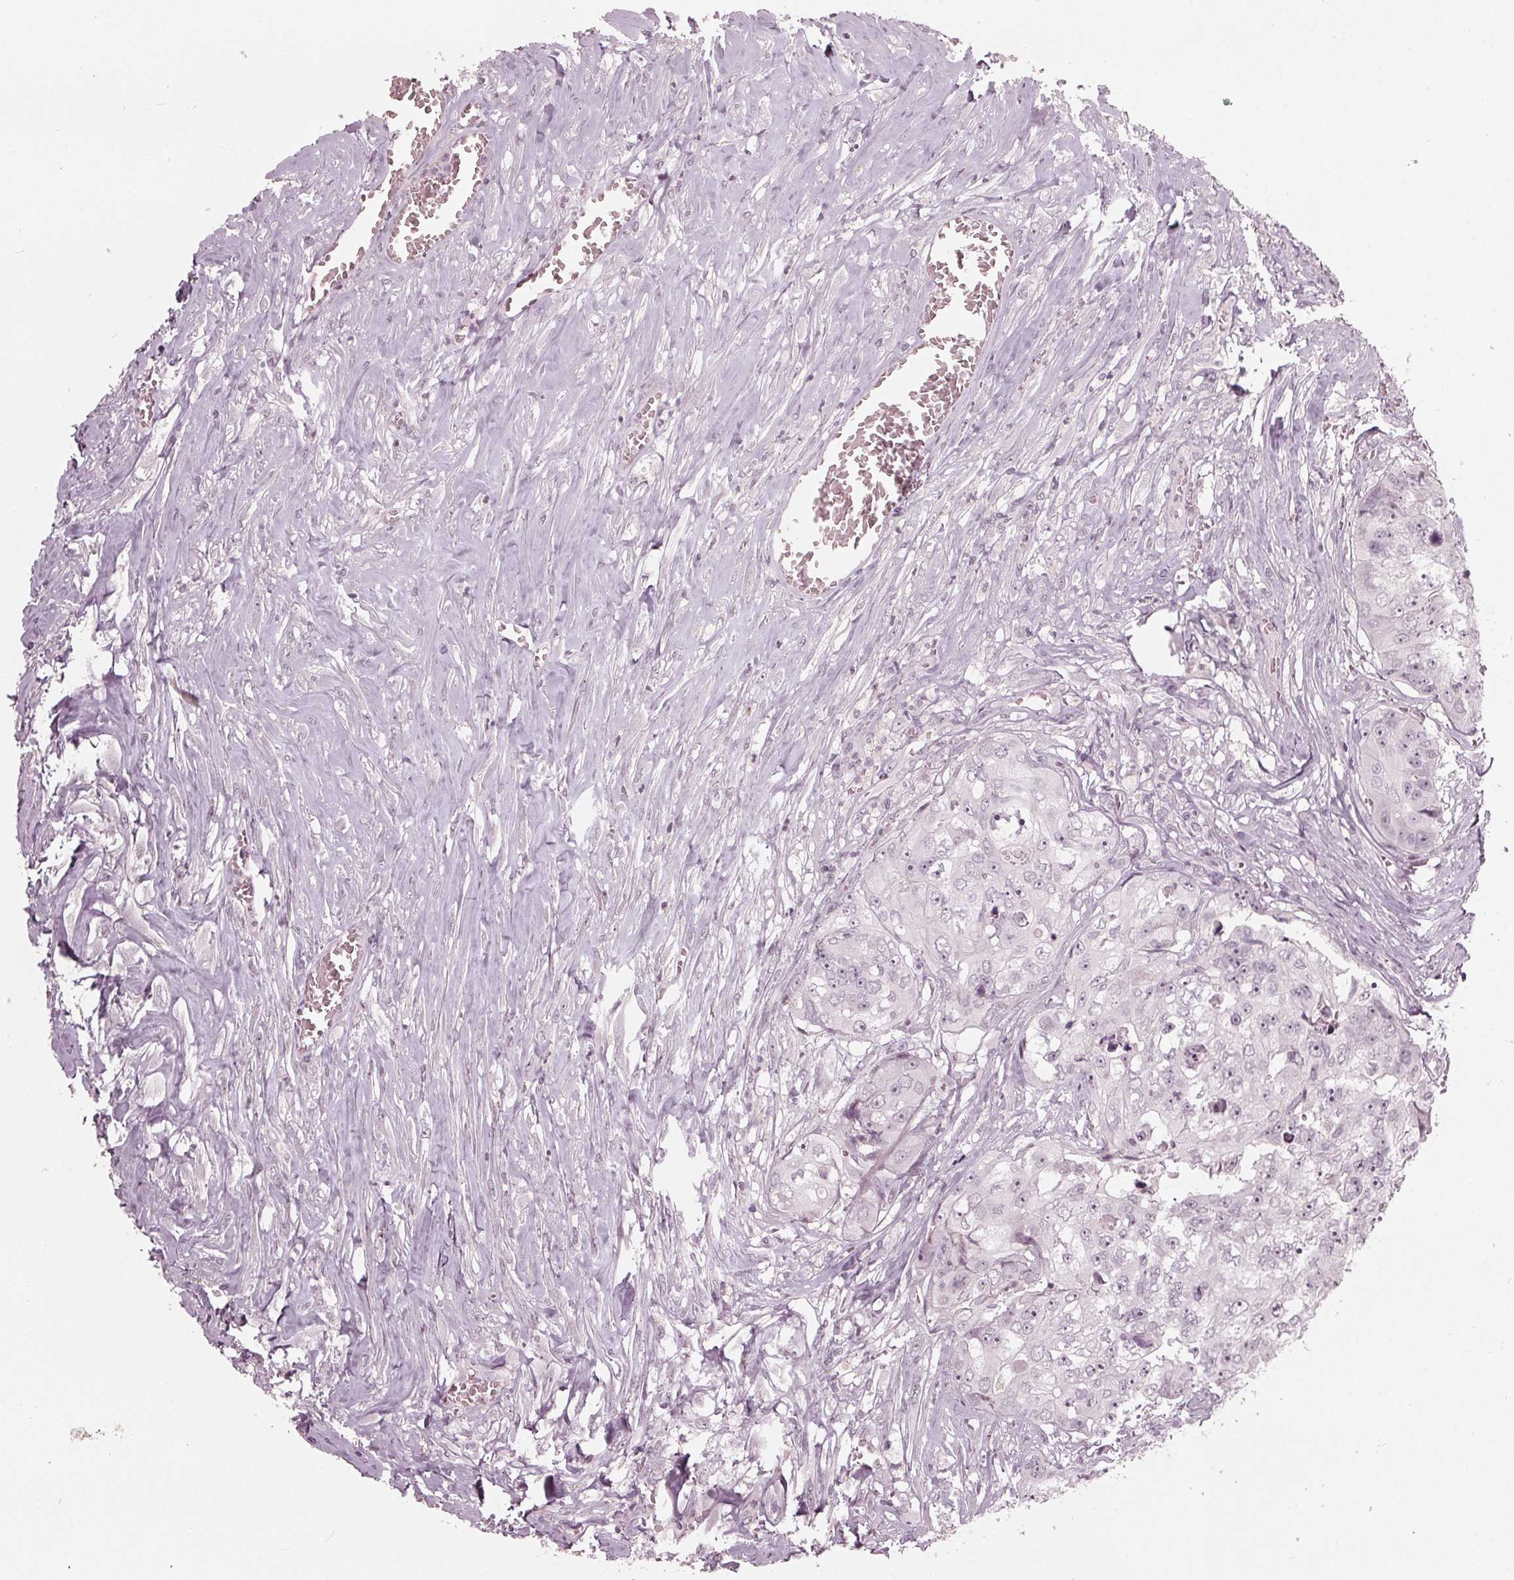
{"staining": {"intensity": "negative", "quantity": "none", "location": "none"}, "tissue": "colorectal cancer", "cell_type": "Tumor cells", "image_type": "cancer", "snomed": [{"axis": "morphology", "description": "Adenocarcinoma, NOS"}, {"axis": "topography", "description": "Rectum"}], "caption": "Photomicrograph shows no significant protein expression in tumor cells of adenocarcinoma (colorectal).", "gene": "ADPRHL1", "patient": {"sex": "female", "age": 62}}